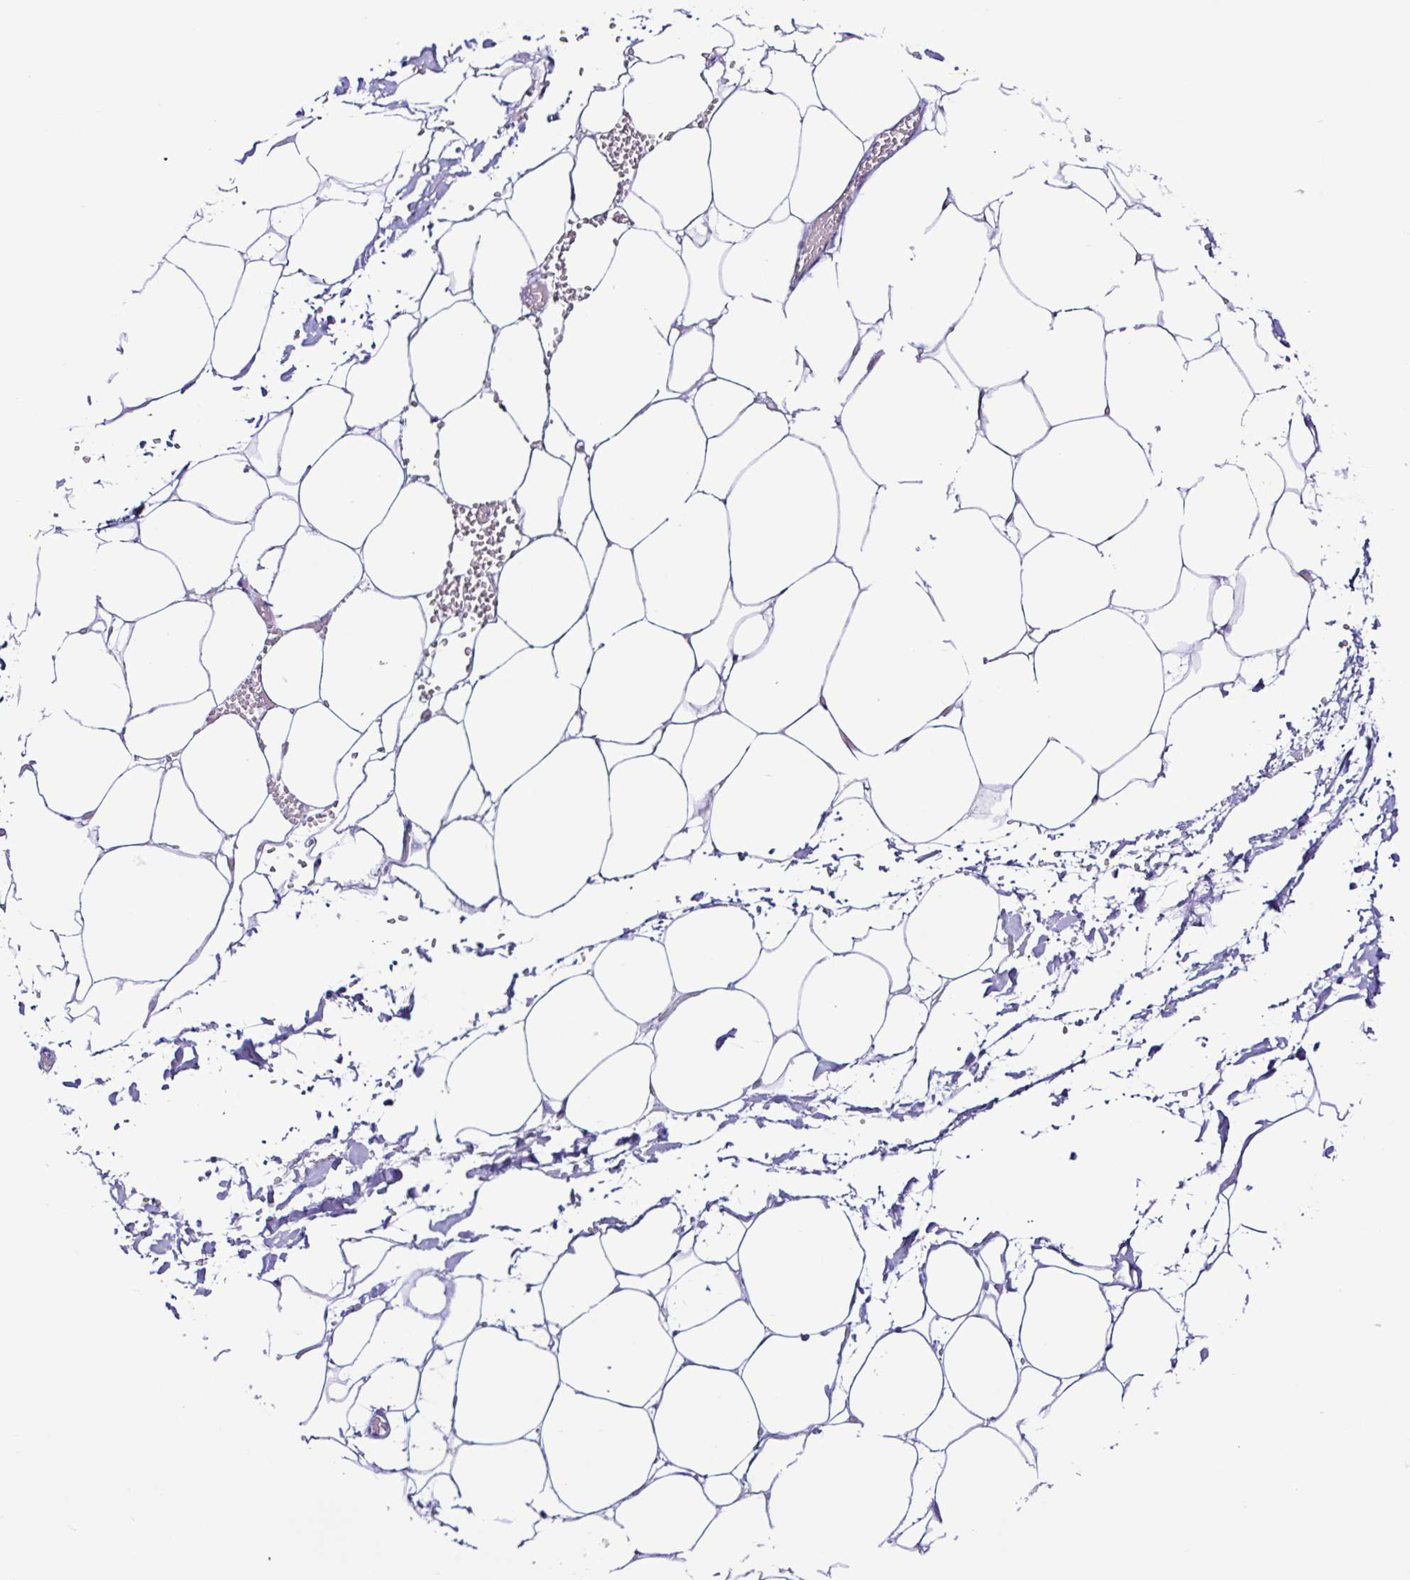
{"staining": {"intensity": "negative", "quantity": "none", "location": "none"}, "tissue": "adipose tissue", "cell_type": "Adipocytes", "image_type": "normal", "snomed": [{"axis": "morphology", "description": "Normal tissue, NOS"}, {"axis": "topography", "description": "Adipose tissue"}, {"axis": "topography", "description": "Vascular tissue"}, {"axis": "topography", "description": "Rectum"}, {"axis": "topography", "description": "Peripheral nerve tissue"}], "caption": "The IHC image has no significant staining in adipocytes of adipose tissue. Brightfield microscopy of immunohistochemistry stained with DAB (3,3'-diaminobenzidine) (brown) and hematoxylin (blue), captured at high magnification.", "gene": "PIGF", "patient": {"sex": "female", "age": 69}}